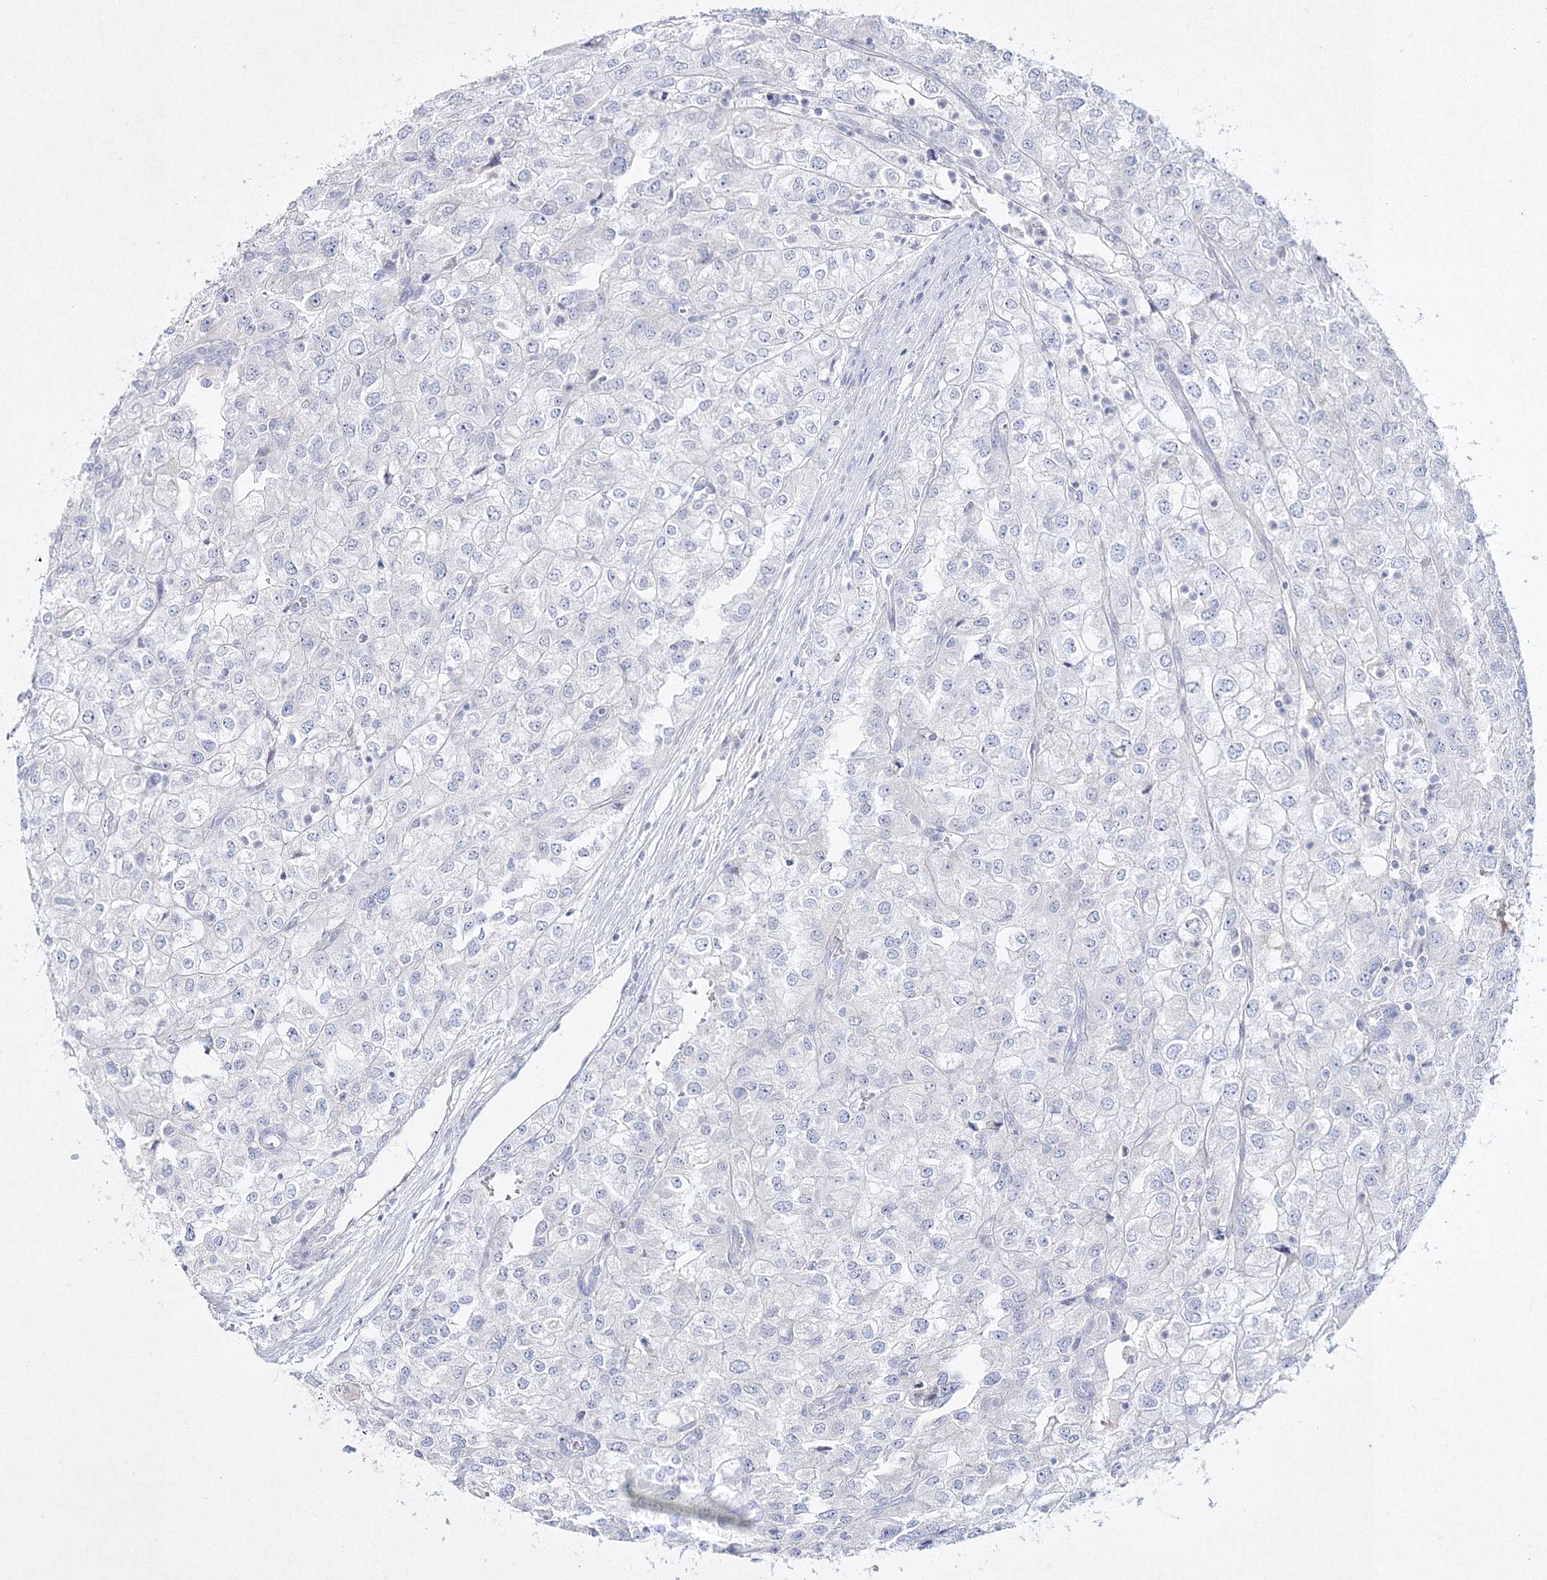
{"staining": {"intensity": "negative", "quantity": "none", "location": "none"}, "tissue": "renal cancer", "cell_type": "Tumor cells", "image_type": "cancer", "snomed": [{"axis": "morphology", "description": "Adenocarcinoma, NOS"}, {"axis": "topography", "description": "Kidney"}], "caption": "The photomicrograph displays no staining of tumor cells in renal cancer (adenocarcinoma). (Stains: DAB (3,3'-diaminobenzidine) immunohistochemistry with hematoxylin counter stain, Microscopy: brightfield microscopy at high magnification).", "gene": "NEU4", "patient": {"sex": "female", "age": 54}}